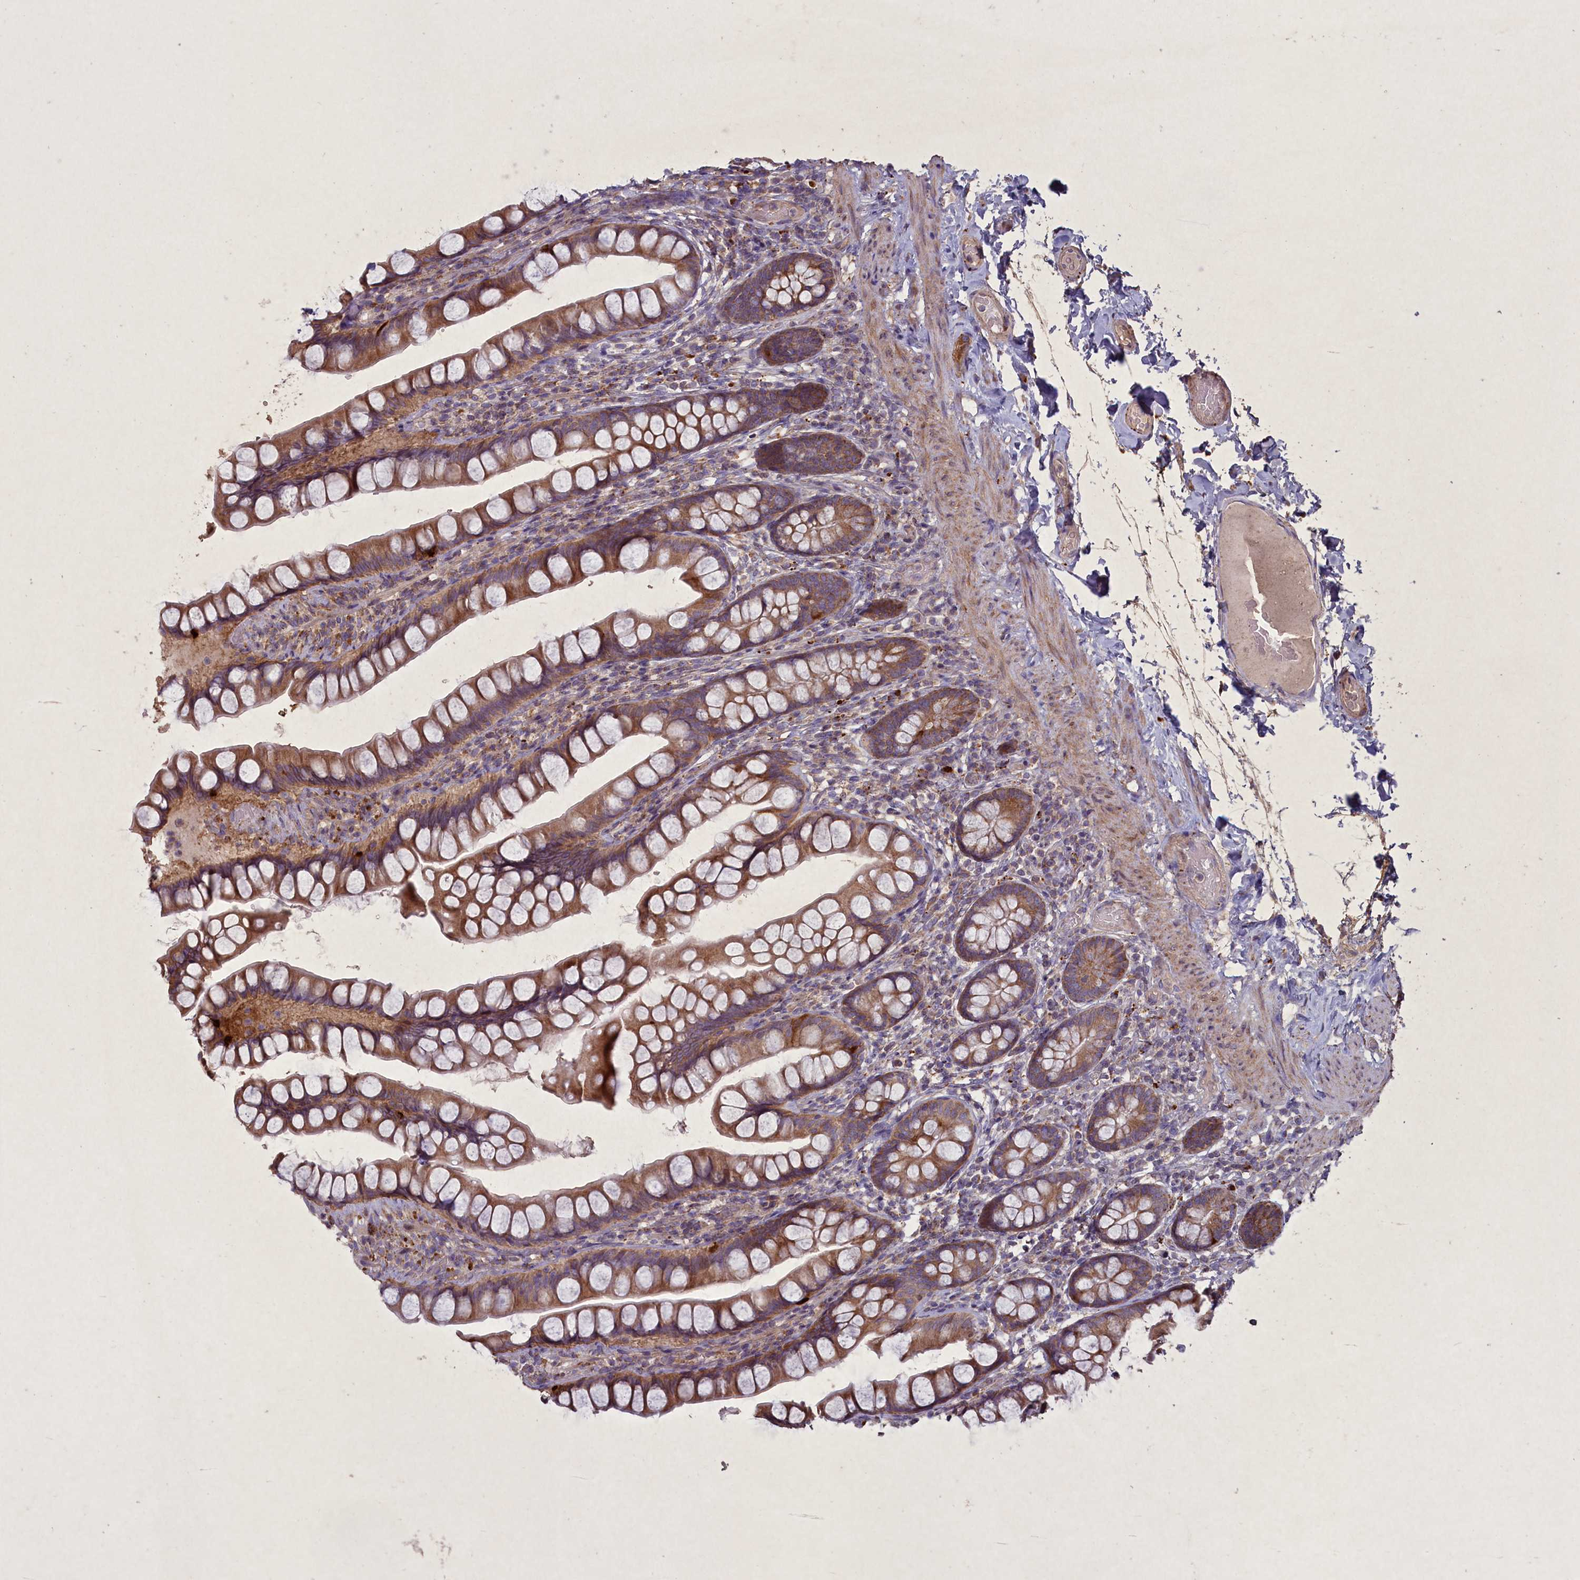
{"staining": {"intensity": "strong", "quantity": ">75%", "location": "cytoplasmic/membranous"}, "tissue": "small intestine", "cell_type": "Glandular cells", "image_type": "normal", "snomed": [{"axis": "morphology", "description": "Normal tissue, NOS"}, {"axis": "topography", "description": "Small intestine"}], "caption": "Small intestine stained for a protein exhibits strong cytoplasmic/membranous positivity in glandular cells. (Brightfield microscopy of DAB IHC at high magnification).", "gene": "CIAO2B", "patient": {"sex": "male", "age": 70}}